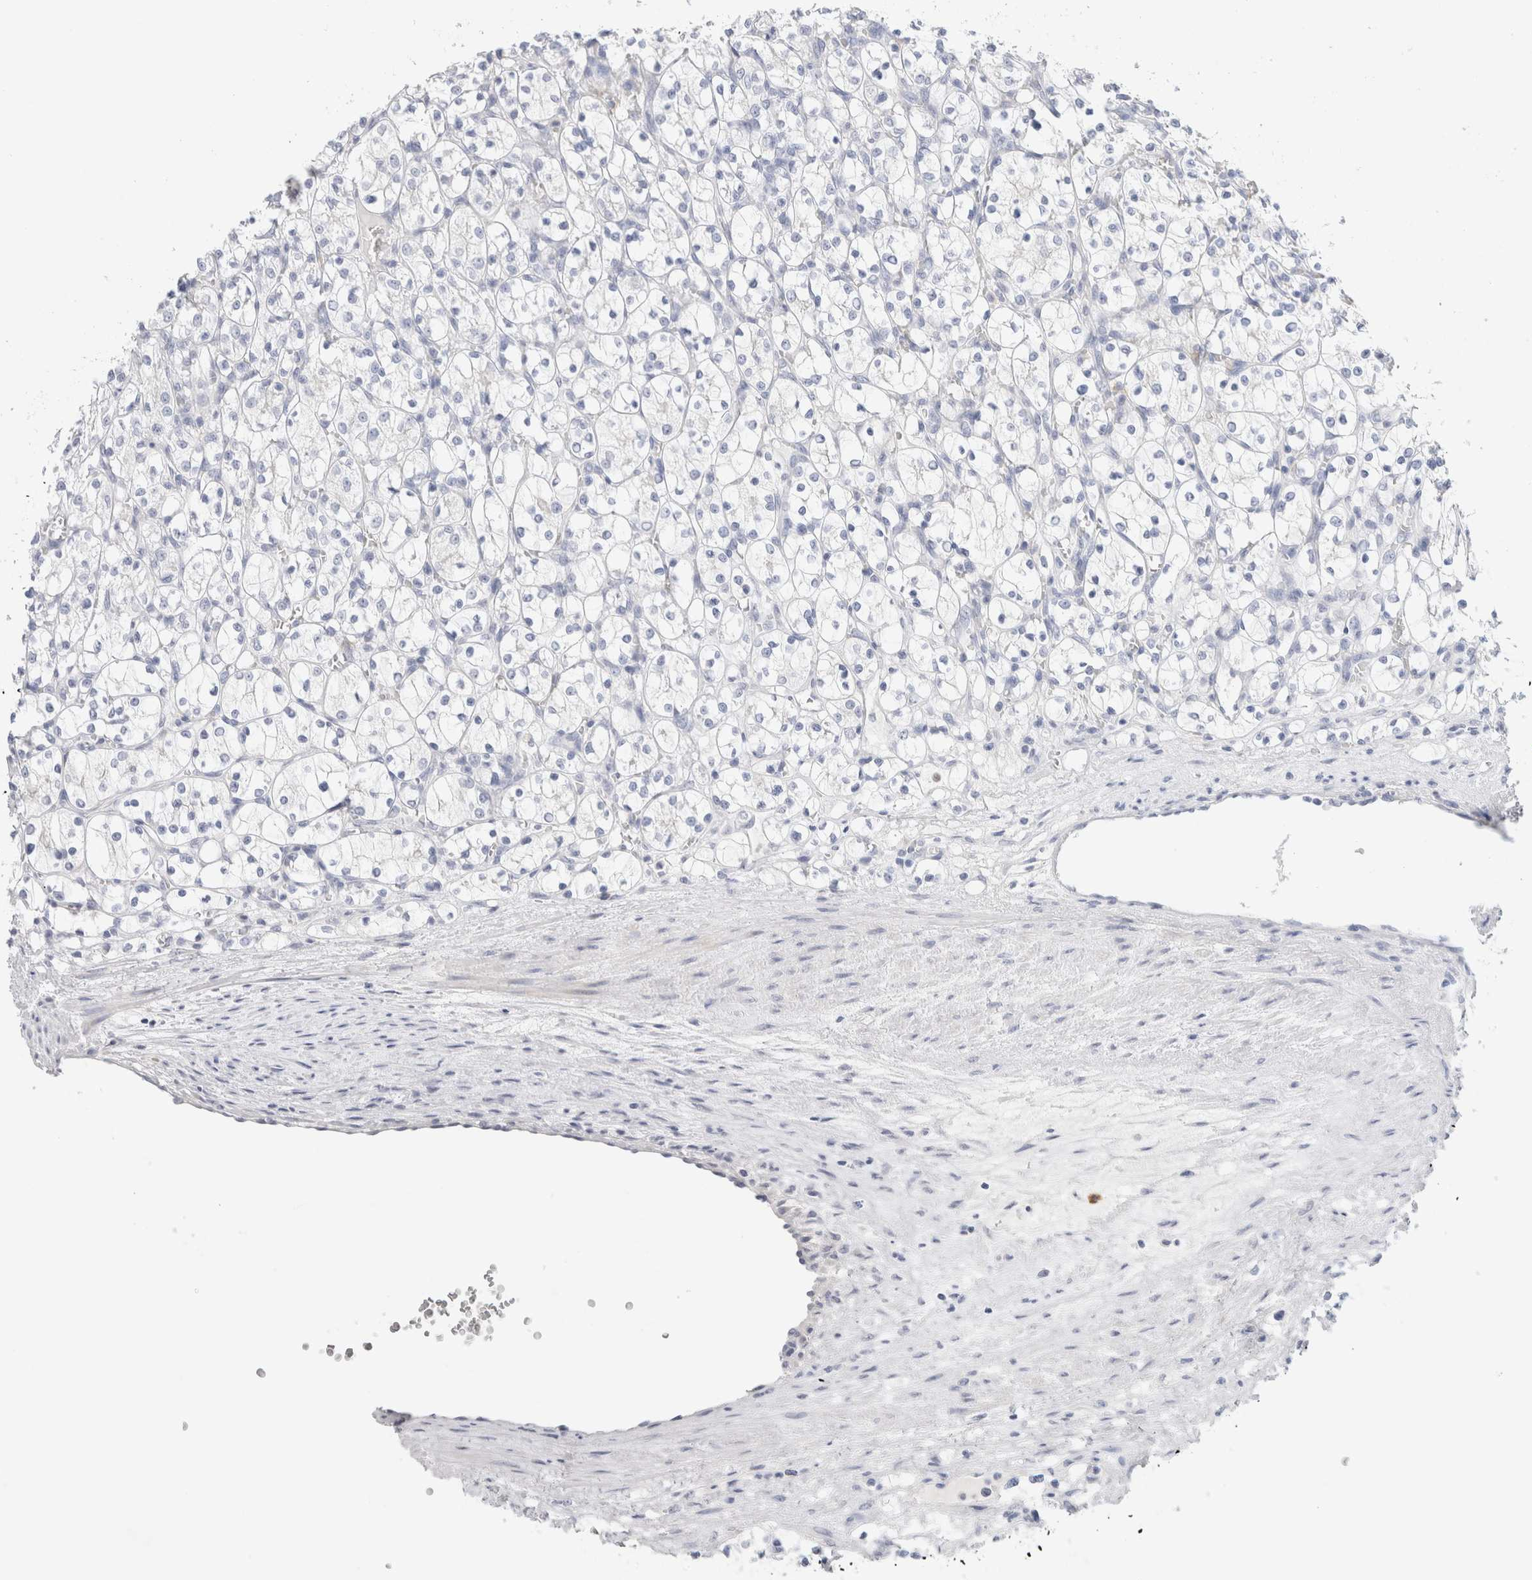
{"staining": {"intensity": "negative", "quantity": "none", "location": "none"}, "tissue": "renal cancer", "cell_type": "Tumor cells", "image_type": "cancer", "snomed": [{"axis": "morphology", "description": "Adenocarcinoma, NOS"}, {"axis": "topography", "description": "Kidney"}], "caption": "Micrograph shows no protein positivity in tumor cells of renal cancer tissue. (Stains: DAB (3,3'-diaminobenzidine) IHC with hematoxylin counter stain, Microscopy: brightfield microscopy at high magnification).", "gene": "GADD45G", "patient": {"sex": "female", "age": 69}}